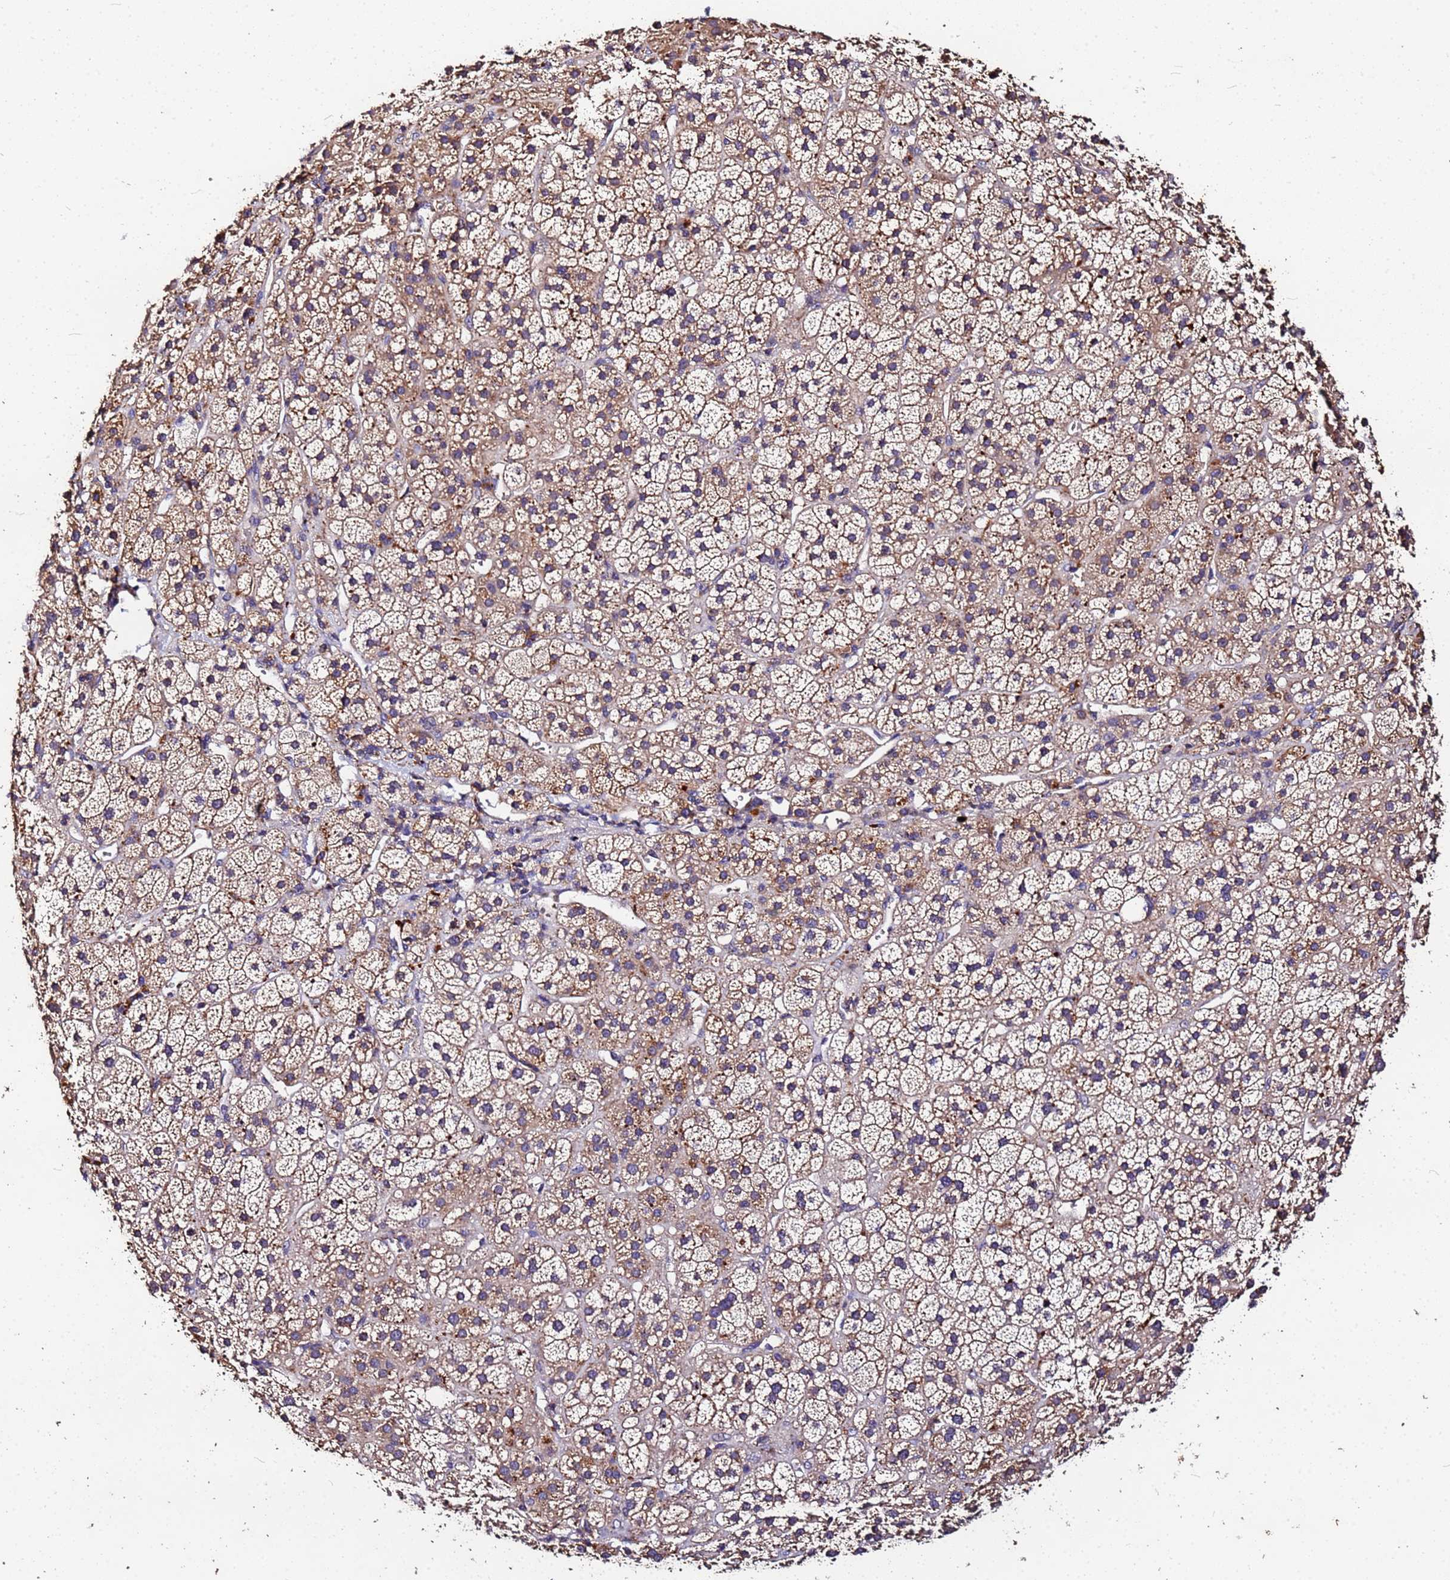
{"staining": {"intensity": "moderate", "quantity": "25%-75%", "location": "cytoplasmic/membranous"}, "tissue": "adrenal gland", "cell_type": "Glandular cells", "image_type": "normal", "snomed": [{"axis": "morphology", "description": "Normal tissue, NOS"}, {"axis": "topography", "description": "Adrenal gland"}], "caption": "Immunohistochemistry (IHC) of normal human adrenal gland displays medium levels of moderate cytoplasmic/membranous staining in about 25%-75% of glandular cells.", "gene": "MTERF1", "patient": {"sex": "female", "age": 70}}